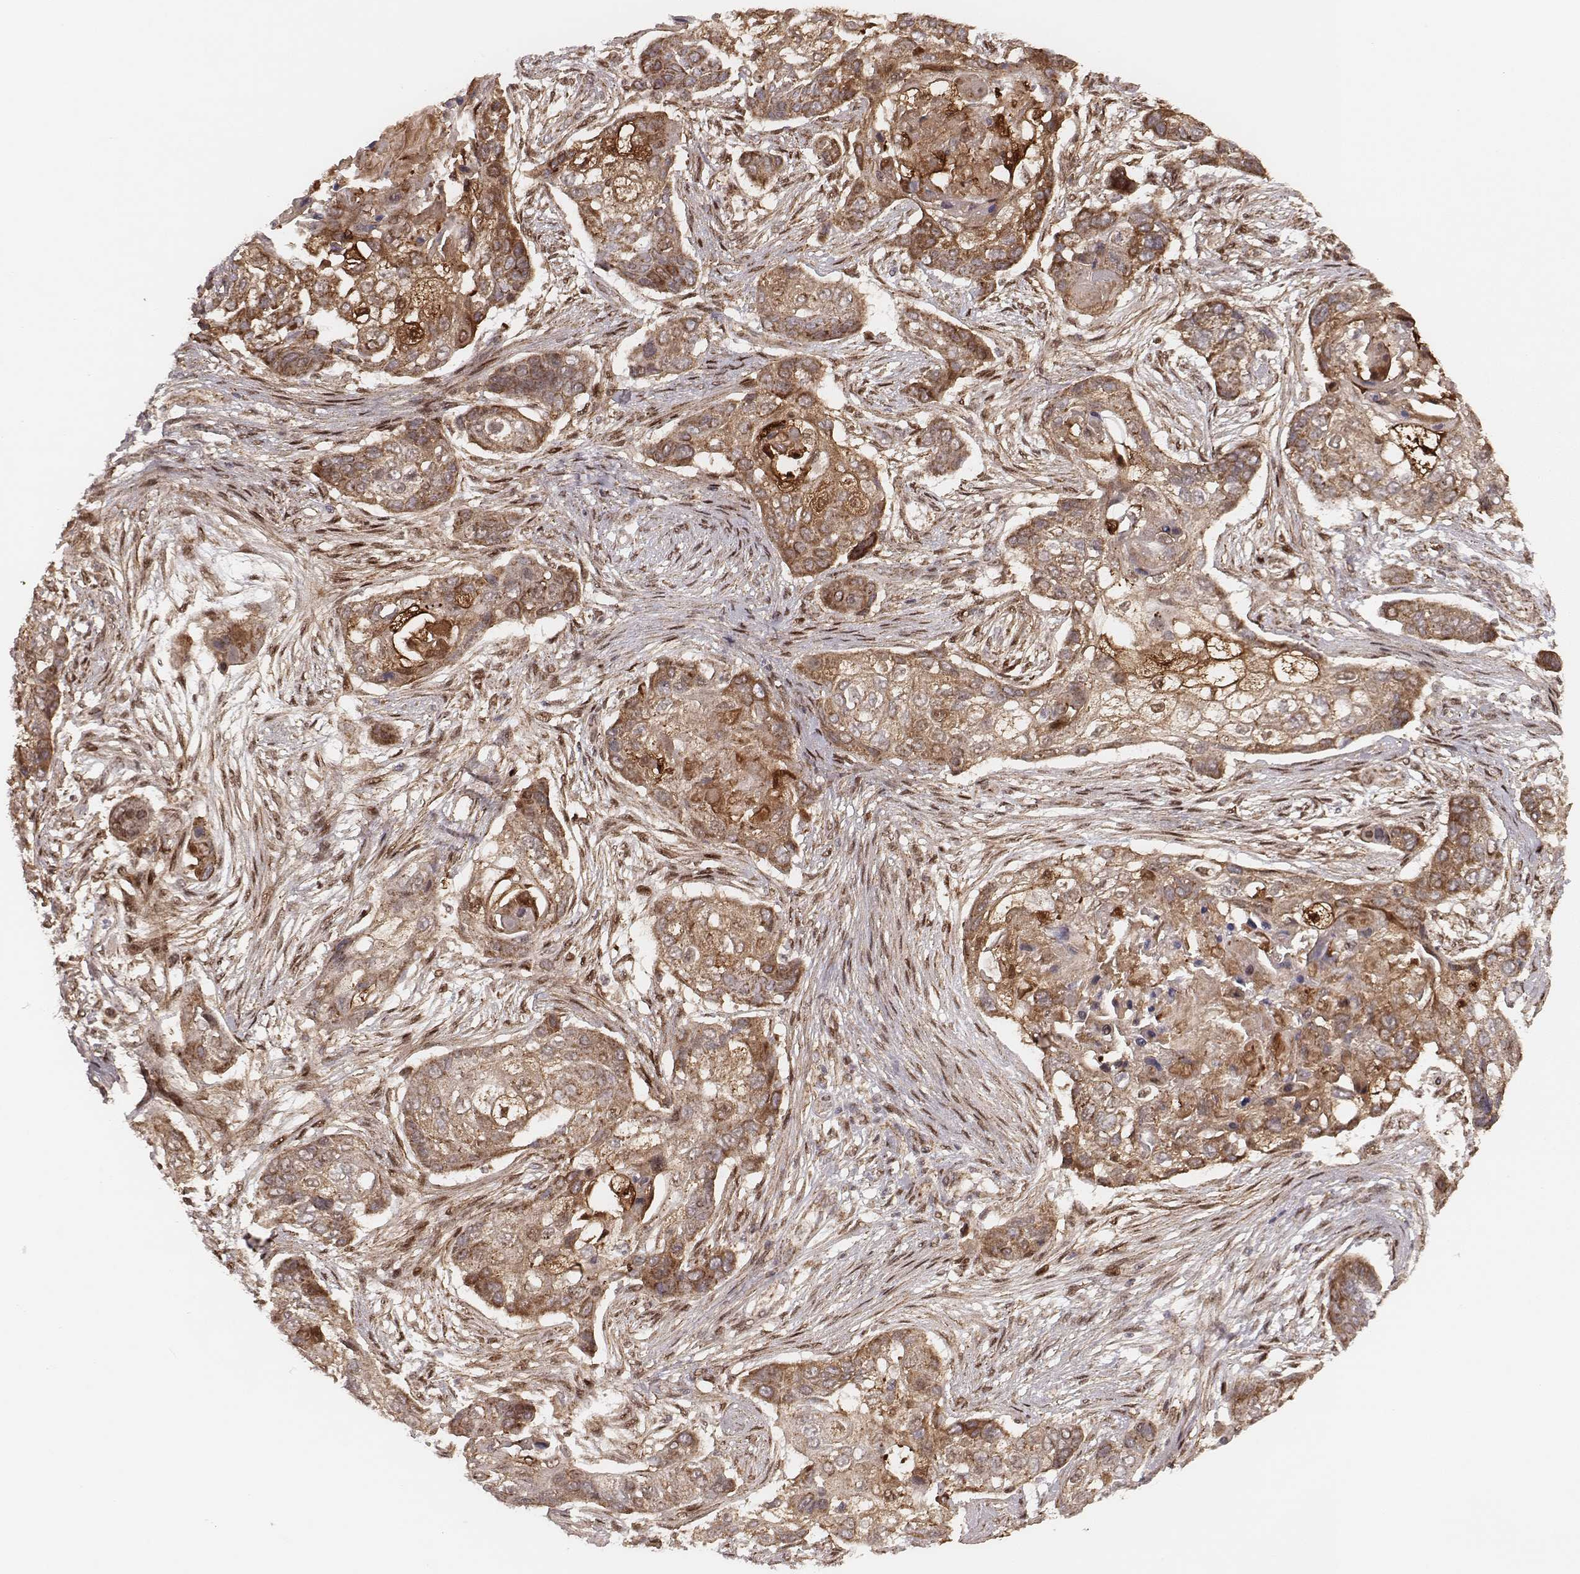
{"staining": {"intensity": "moderate", "quantity": ">75%", "location": "cytoplasmic/membranous"}, "tissue": "lung cancer", "cell_type": "Tumor cells", "image_type": "cancer", "snomed": [{"axis": "morphology", "description": "Squamous cell carcinoma, NOS"}, {"axis": "topography", "description": "Lung"}], "caption": "IHC photomicrograph of neoplastic tissue: human lung squamous cell carcinoma stained using immunohistochemistry displays medium levels of moderate protein expression localized specifically in the cytoplasmic/membranous of tumor cells, appearing as a cytoplasmic/membranous brown color.", "gene": "NDUFA7", "patient": {"sex": "male", "age": 69}}